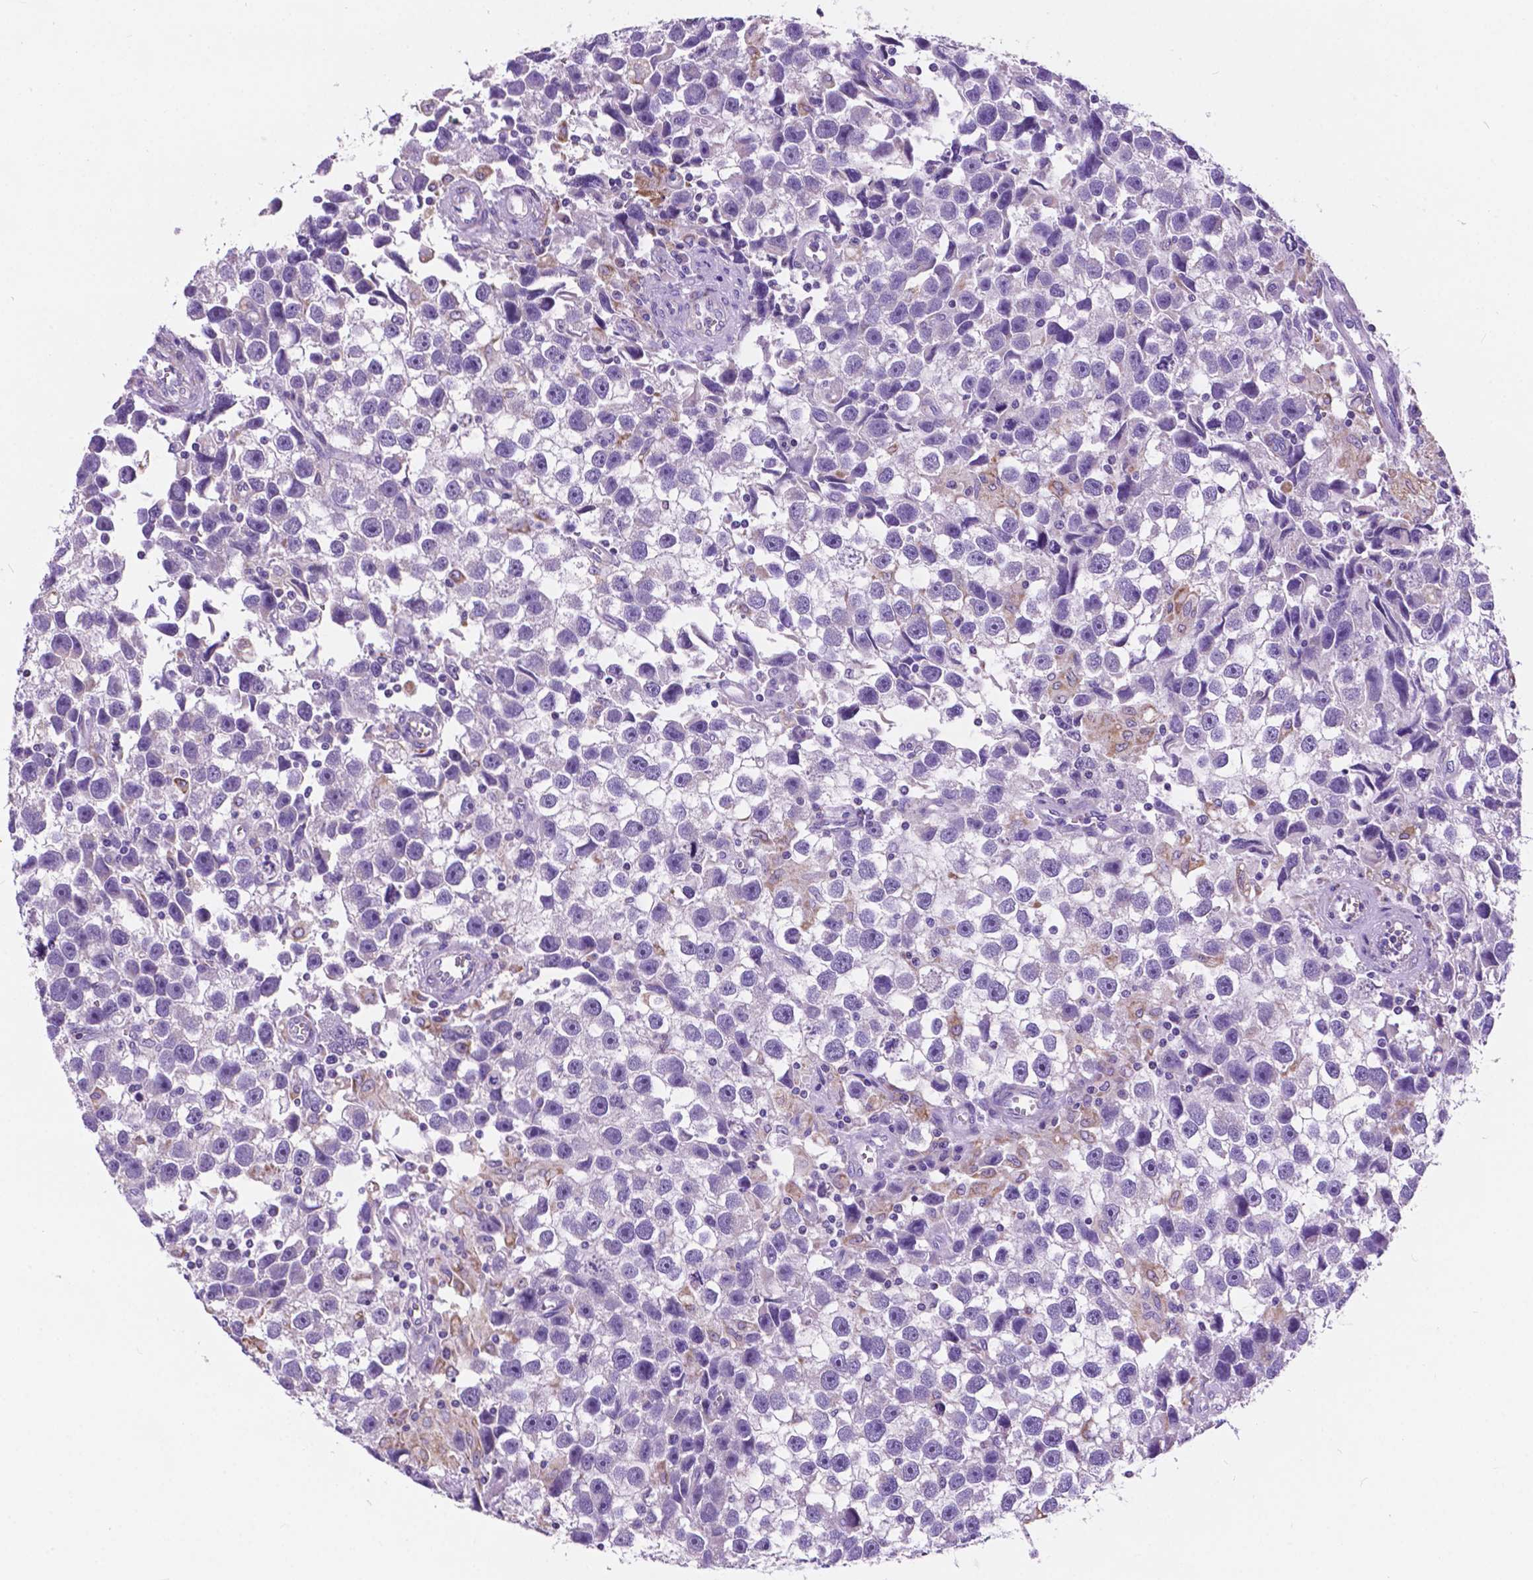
{"staining": {"intensity": "negative", "quantity": "none", "location": "none"}, "tissue": "testis cancer", "cell_type": "Tumor cells", "image_type": "cancer", "snomed": [{"axis": "morphology", "description": "Seminoma, NOS"}, {"axis": "topography", "description": "Testis"}], "caption": "Tumor cells are negative for protein expression in human testis seminoma. (DAB (3,3'-diaminobenzidine) immunohistochemistry (IHC), high magnification).", "gene": "TRPV5", "patient": {"sex": "male", "age": 43}}